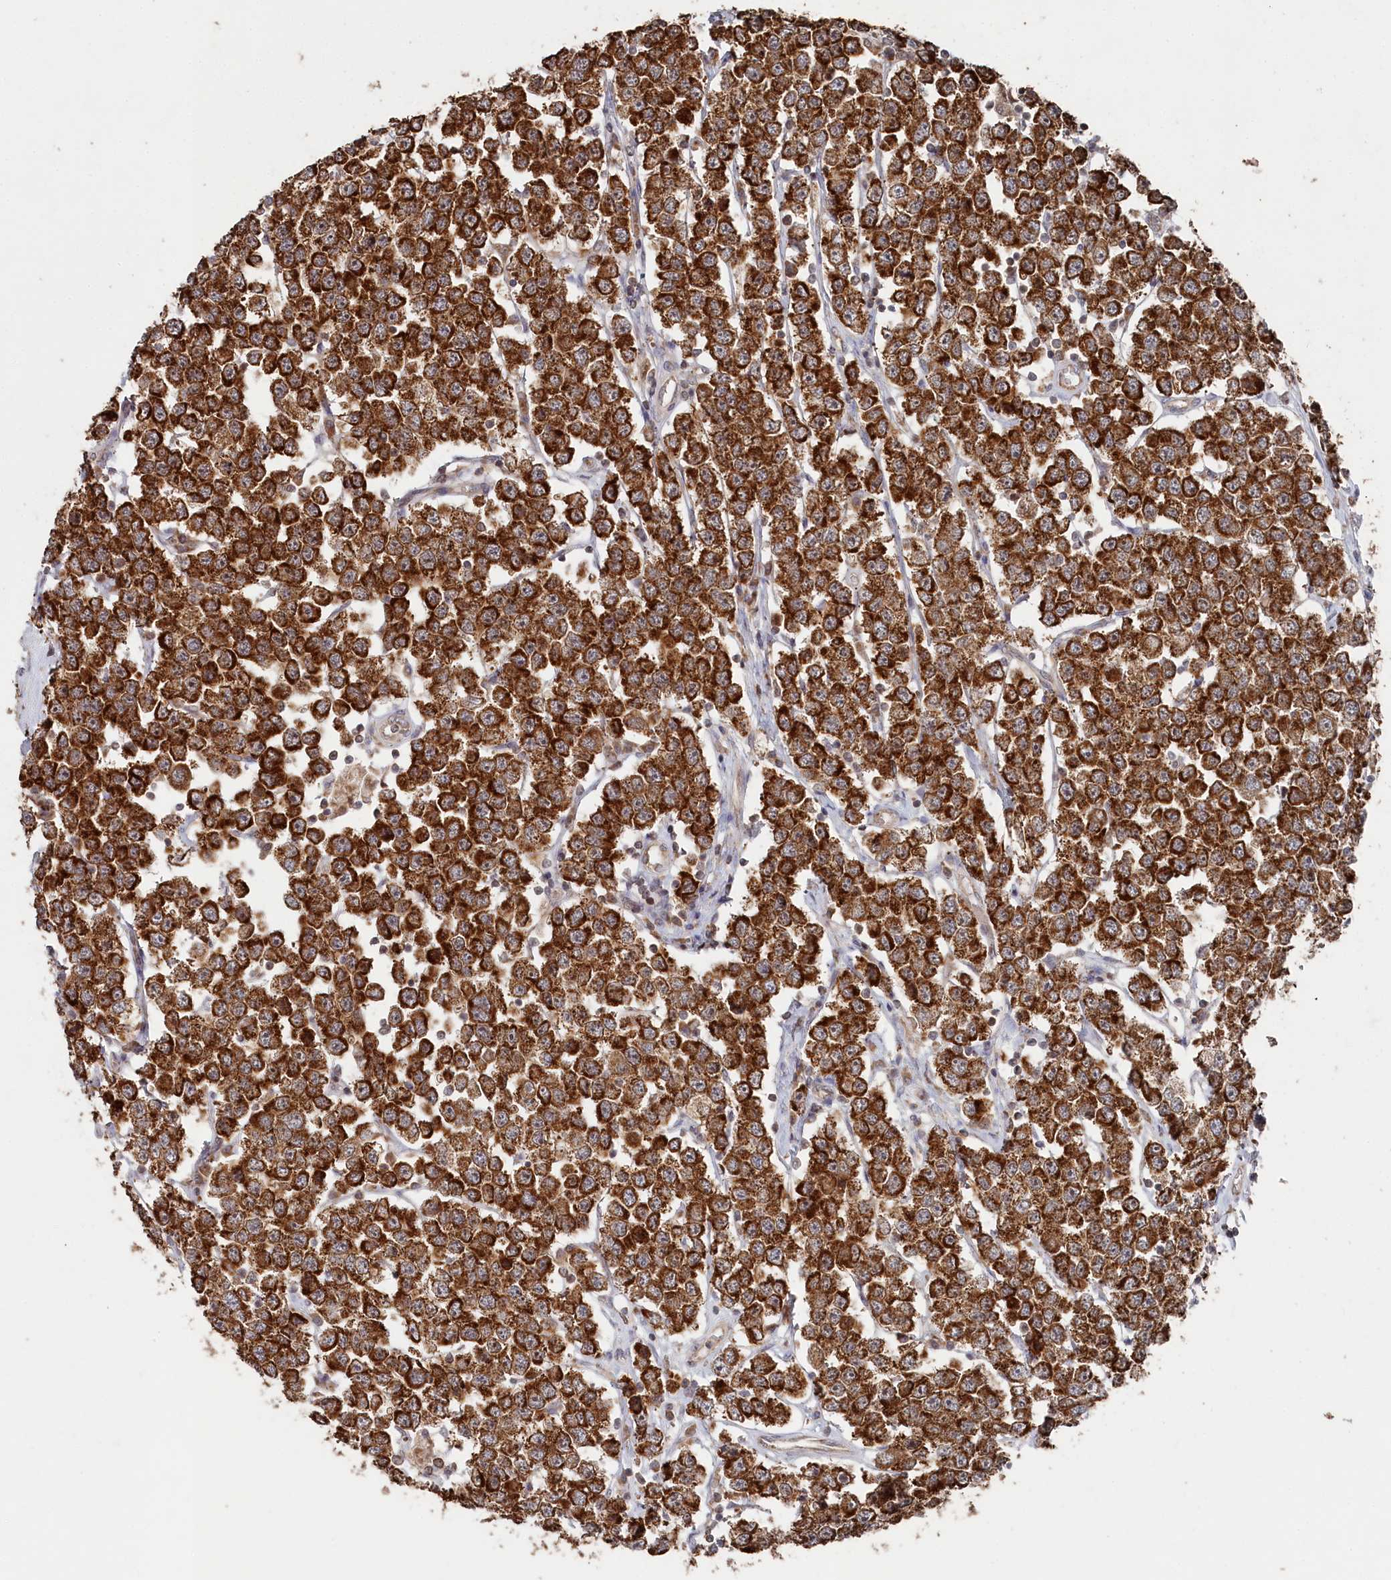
{"staining": {"intensity": "strong", "quantity": ">75%", "location": "cytoplasmic/membranous"}, "tissue": "testis cancer", "cell_type": "Tumor cells", "image_type": "cancer", "snomed": [{"axis": "morphology", "description": "Seminoma, NOS"}, {"axis": "topography", "description": "Testis"}], "caption": "DAB (3,3'-diaminobenzidine) immunohistochemical staining of human seminoma (testis) displays strong cytoplasmic/membranous protein staining in approximately >75% of tumor cells. (IHC, brightfield microscopy, high magnification).", "gene": "WAPL", "patient": {"sex": "male", "age": 28}}